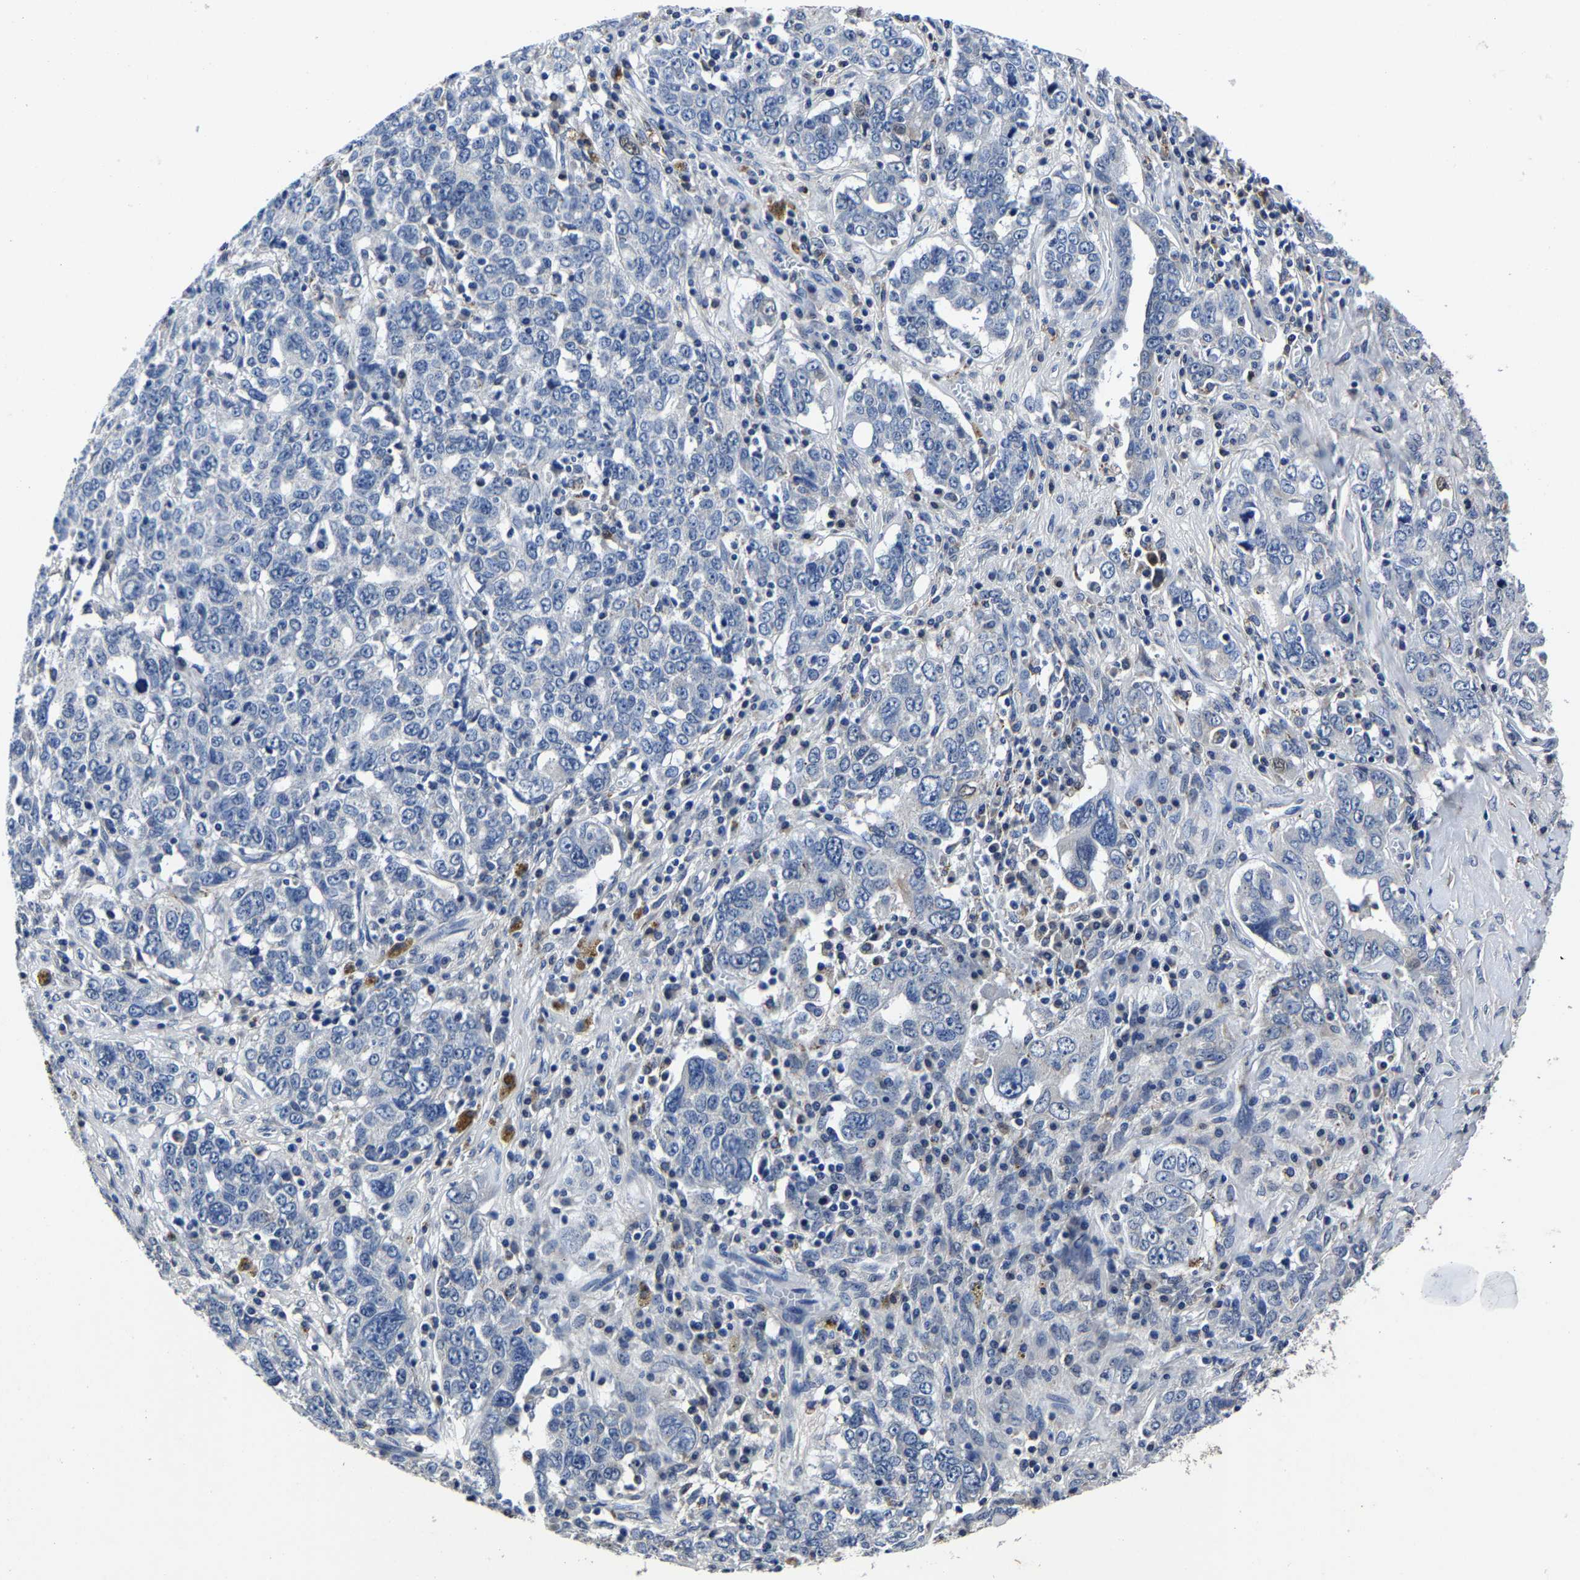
{"staining": {"intensity": "negative", "quantity": "none", "location": "none"}, "tissue": "ovarian cancer", "cell_type": "Tumor cells", "image_type": "cancer", "snomed": [{"axis": "morphology", "description": "Carcinoma, endometroid"}, {"axis": "topography", "description": "Ovary"}], "caption": "DAB (3,3'-diaminobenzidine) immunohistochemical staining of ovarian endometroid carcinoma displays no significant positivity in tumor cells.", "gene": "PSPH", "patient": {"sex": "female", "age": 62}}